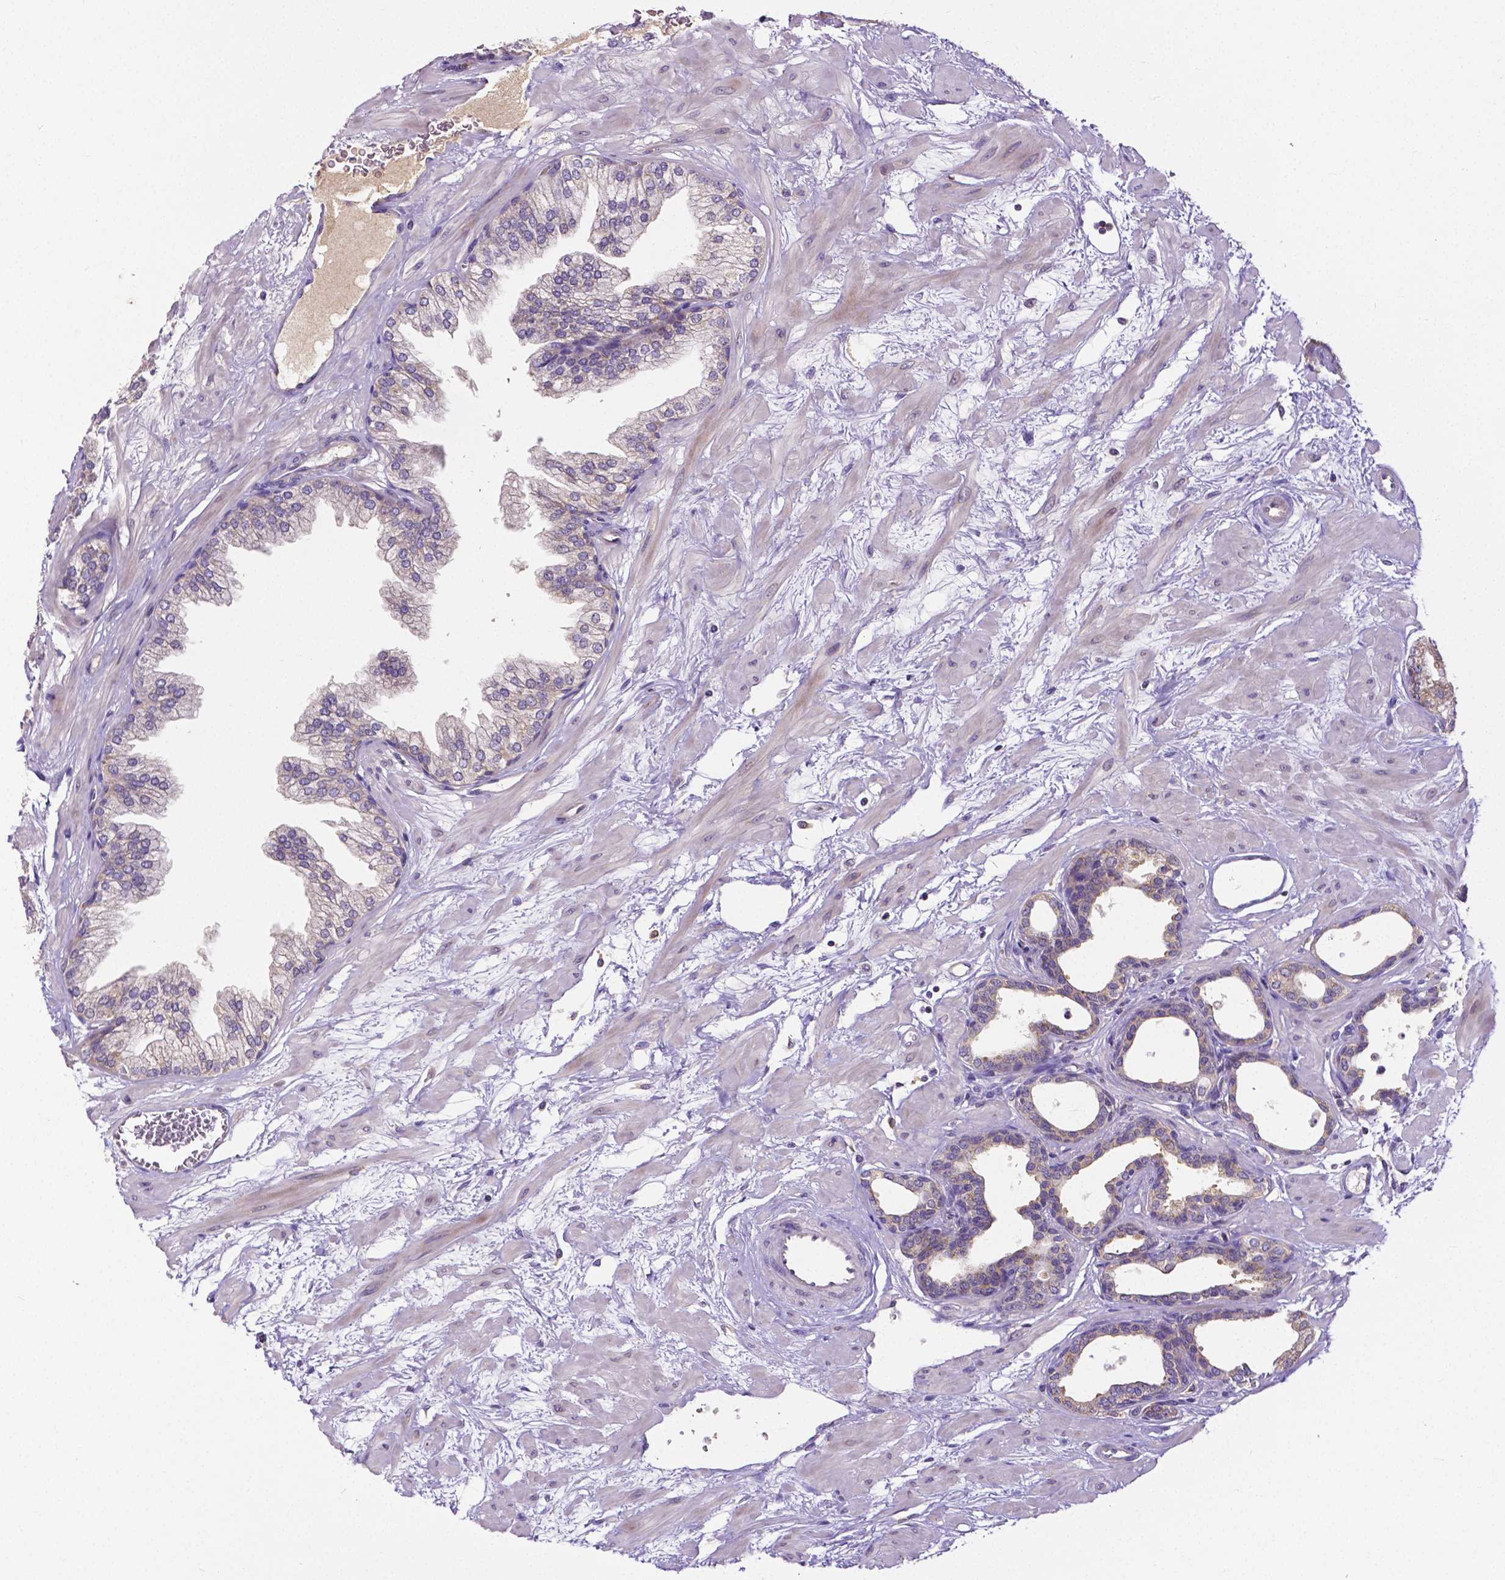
{"staining": {"intensity": "weak", "quantity": "<25%", "location": "cytoplasmic/membranous"}, "tissue": "prostate", "cell_type": "Glandular cells", "image_type": "normal", "snomed": [{"axis": "morphology", "description": "Normal tissue, NOS"}, {"axis": "topography", "description": "Prostate"}], "caption": "The immunohistochemistry micrograph has no significant positivity in glandular cells of prostate. (DAB IHC visualized using brightfield microscopy, high magnification).", "gene": "DICER1", "patient": {"sex": "male", "age": 37}}